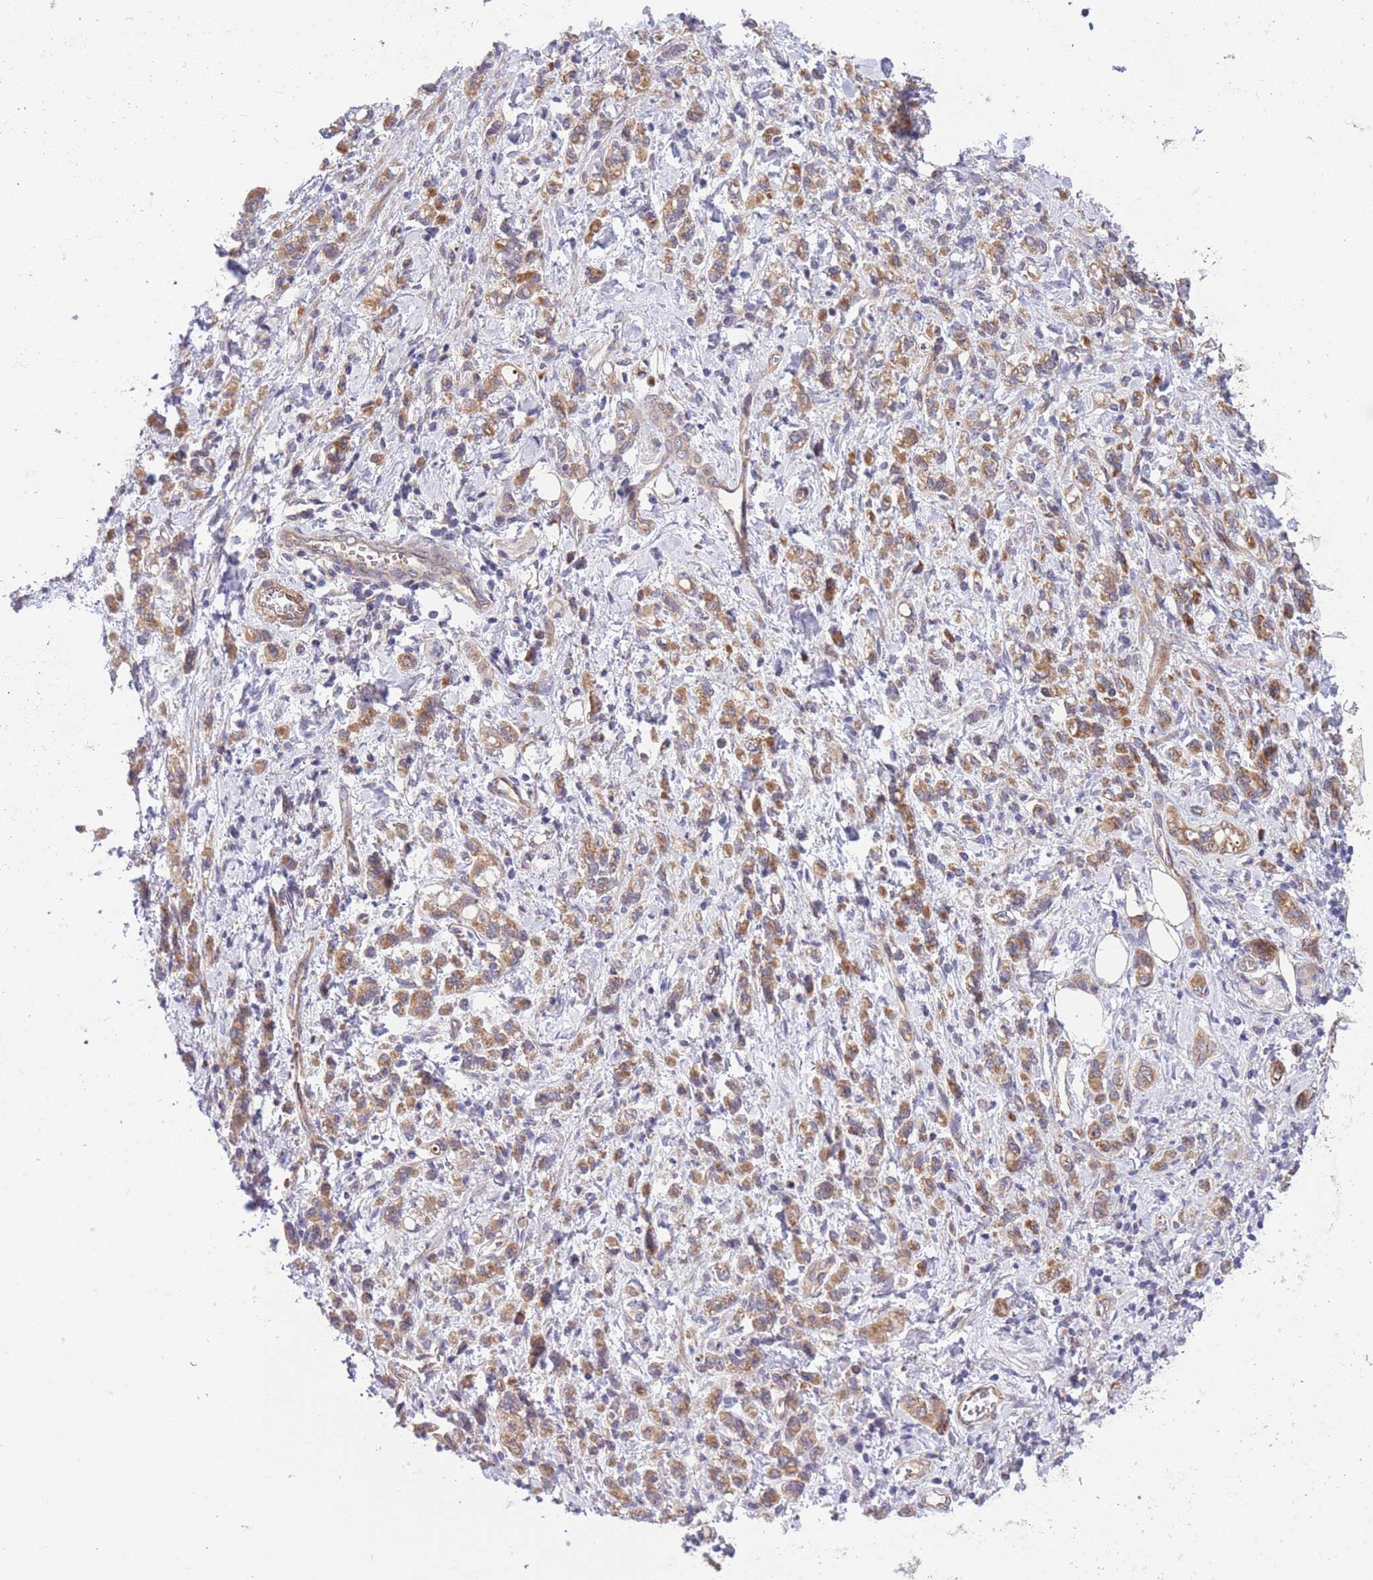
{"staining": {"intensity": "moderate", "quantity": ">75%", "location": "cytoplasmic/membranous"}, "tissue": "stomach cancer", "cell_type": "Tumor cells", "image_type": "cancer", "snomed": [{"axis": "morphology", "description": "Adenocarcinoma, NOS"}, {"axis": "topography", "description": "Stomach"}], "caption": "Approximately >75% of tumor cells in human stomach cancer exhibit moderate cytoplasmic/membranous protein staining as visualized by brown immunohistochemical staining.", "gene": "CHAC1", "patient": {"sex": "male", "age": 77}}